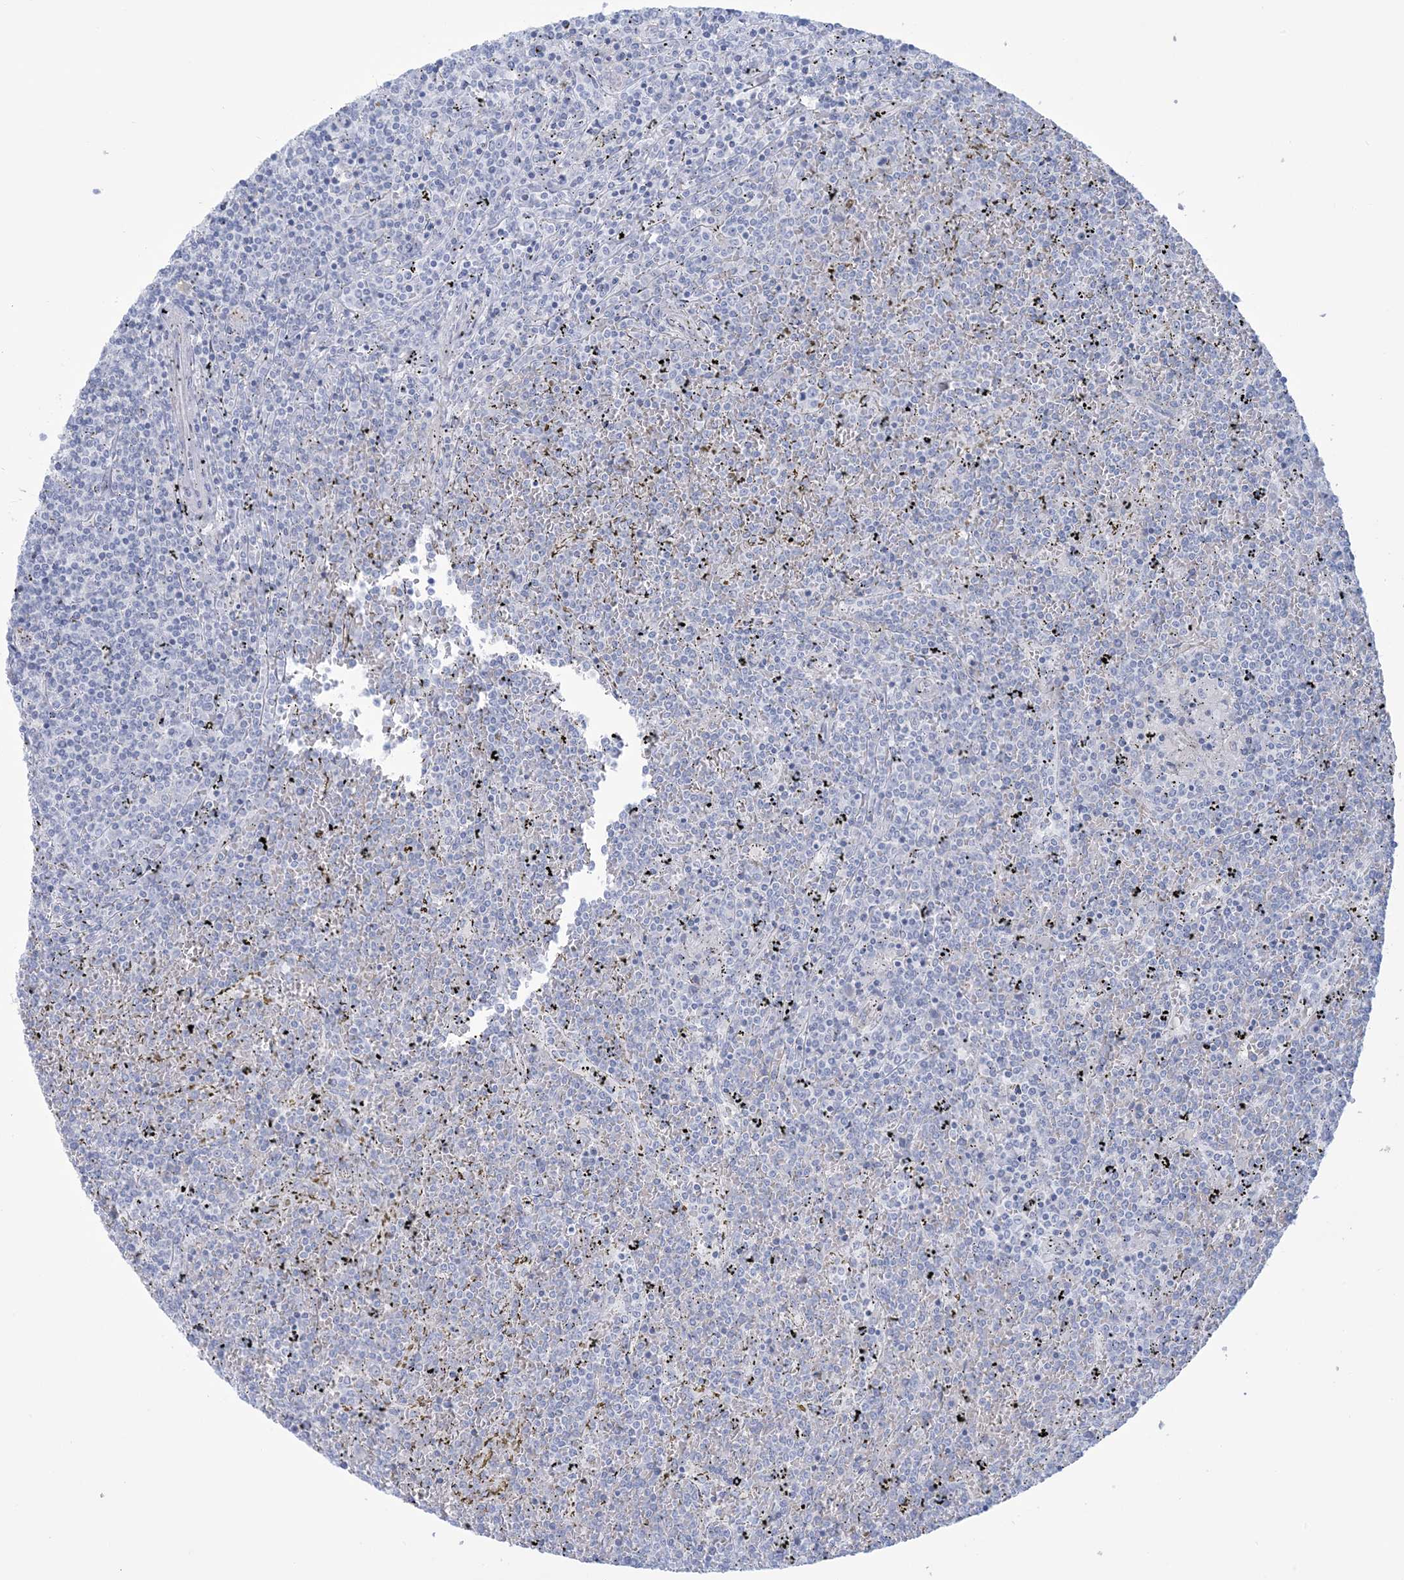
{"staining": {"intensity": "negative", "quantity": "none", "location": "none"}, "tissue": "lymphoma", "cell_type": "Tumor cells", "image_type": "cancer", "snomed": [{"axis": "morphology", "description": "Malignant lymphoma, non-Hodgkin's type, Low grade"}, {"axis": "topography", "description": "Spleen"}], "caption": "Lymphoma was stained to show a protein in brown. There is no significant positivity in tumor cells.", "gene": "AGXT", "patient": {"sex": "female", "age": 19}}